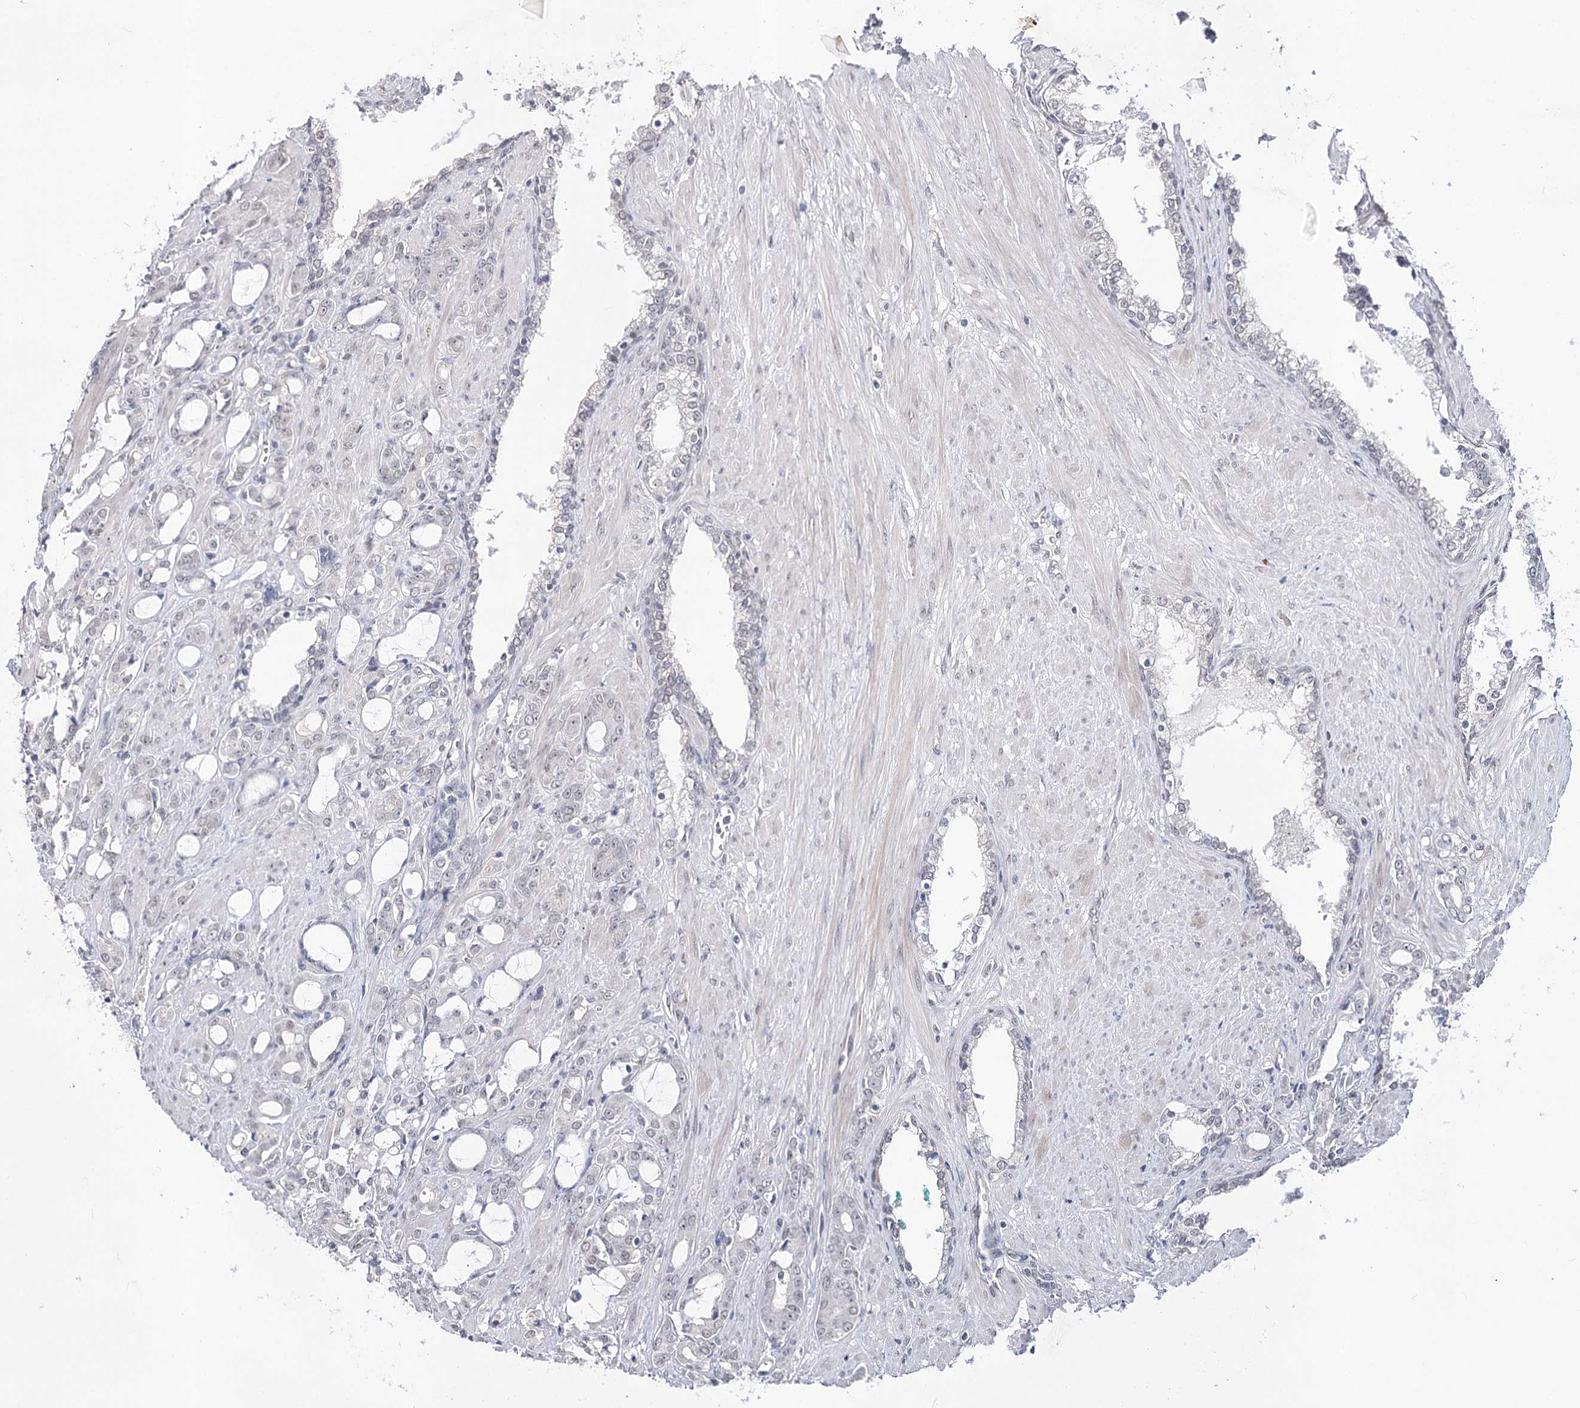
{"staining": {"intensity": "negative", "quantity": "none", "location": "none"}, "tissue": "prostate cancer", "cell_type": "Tumor cells", "image_type": "cancer", "snomed": [{"axis": "morphology", "description": "Adenocarcinoma, High grade"}, {"axis": "topography", "description": "Prostate"}], "caption": "The image shows no significant staining in tumor cells of prostate cancer. (DAB (3,3'-diaminobenzidine) immunohistochemistry (IHC) with hematoxylin counter stain).", "gene": "ATP10B", "patient": {"sex": "male", "age": 72}}